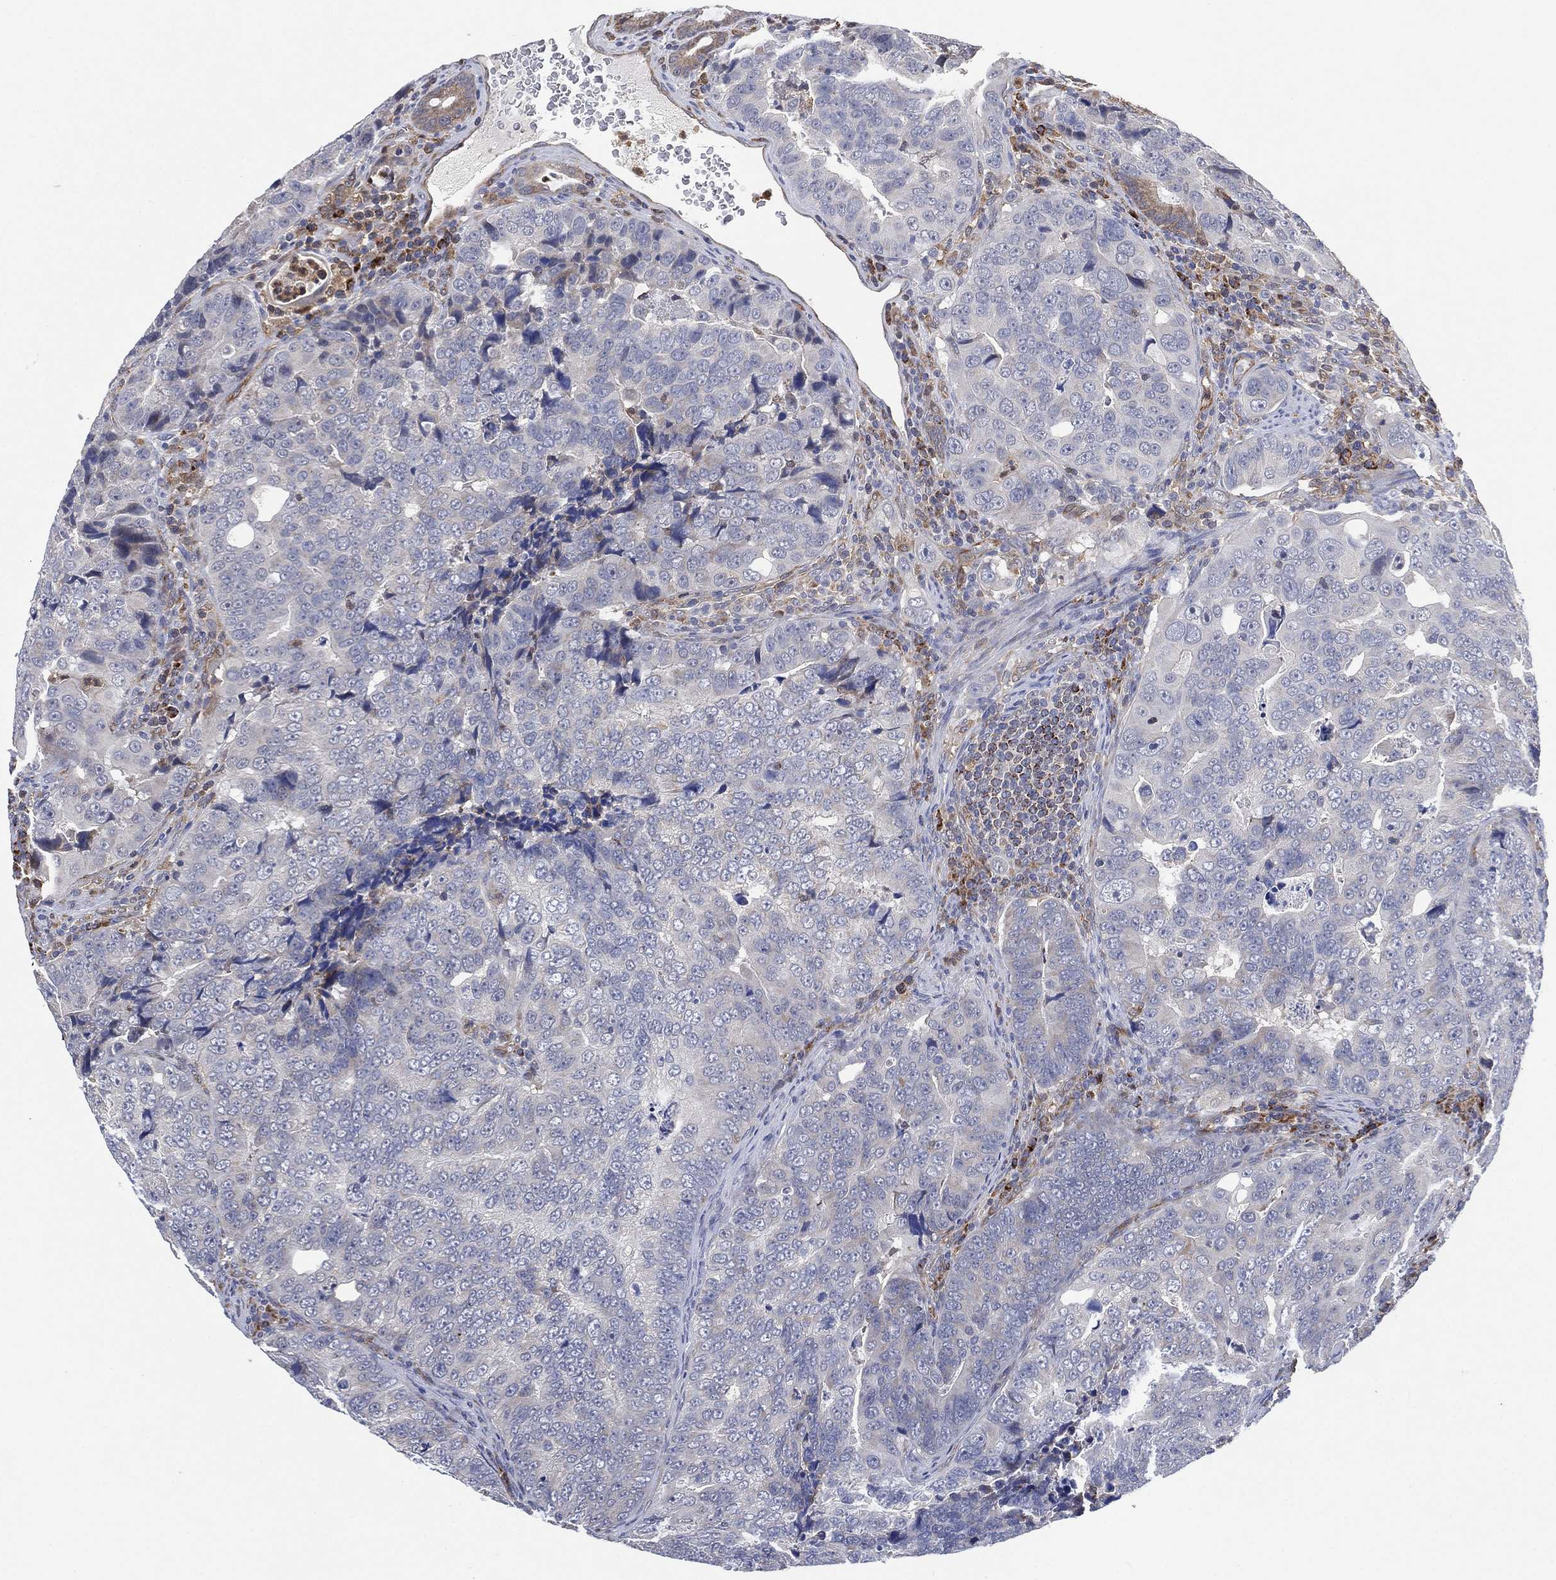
{"staining": {"intensity": "negative", "quantity": "none", "location": "none"}, "tissue": "colorectal cancer", "cell_type": "Tumor cells", "image_type": "cancer", "snomed": [{"axis": "morphology", "description": "Adenocarcinoma, NOS"}, {"axis": "topography", "description": "Colon"}], "caption": "Protein analysis of colorectal cancer reveals no significant positivity in tumor cells. (Brightfield microscopy of DAB (3,3'-diaminobenzidine) immunohistochemistry (IHC) at high magnification).", "gene": "FES", "patient": {"sex": "female", "age": 72}}